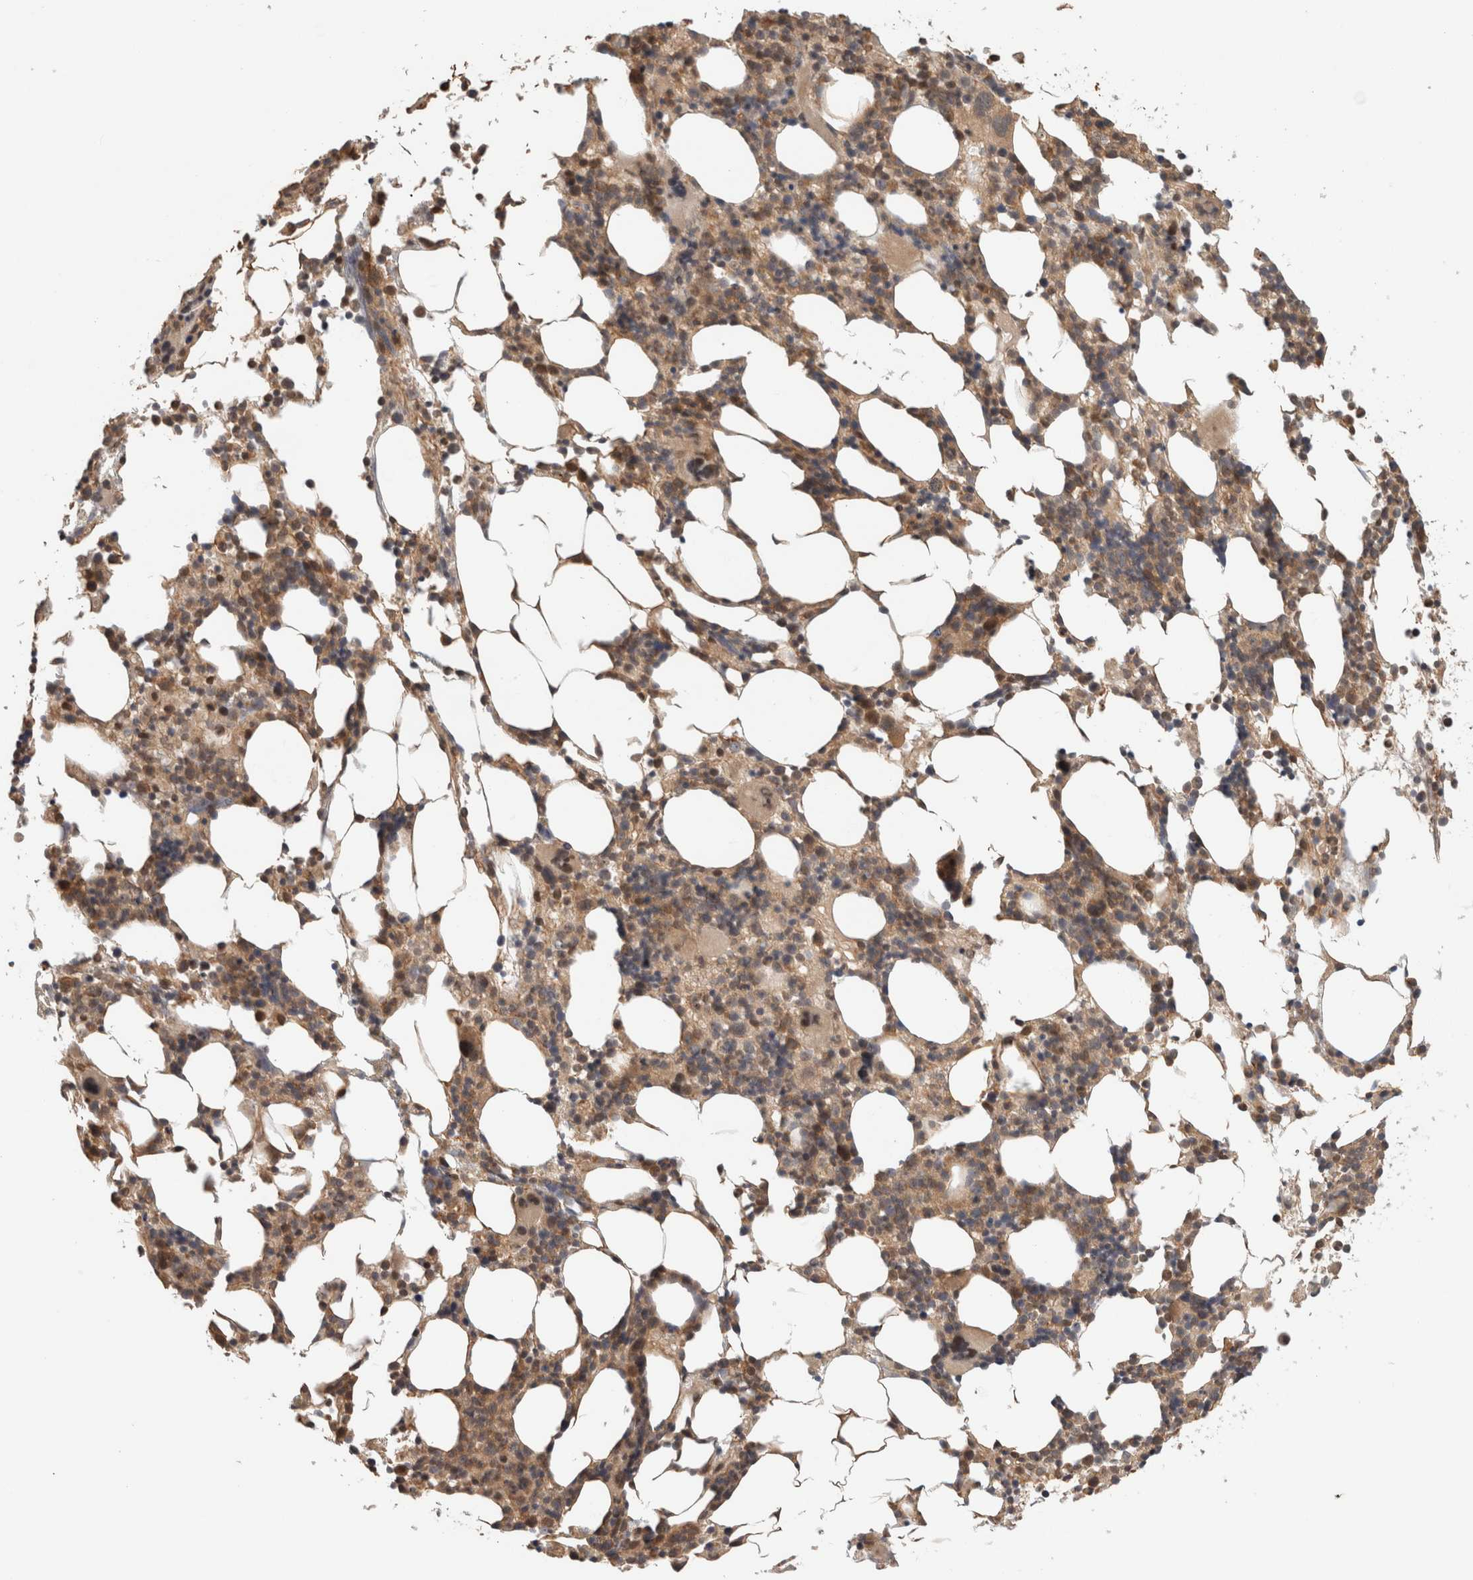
{"staining": {"intensity": "moderate", "quantity": ">75%", "location": "cytoplasmic/membranous"}, "tissue": "bone marrow", "cell_type": "Hematopoietic cells", "image_type": "normal", "snomed": [{"axis": "morphology", "description": "Normal tissue, NOS"}, {"axis": "morphology", "description": "Inflammation, NOS"}, {"axis": "topography", "description": "Bone marrow"}], "caption": "An immunohistochemistry histopathology image of benign tissue is shown. Protein staining in brown highlights moderate cytoplasmic/membranous positivity in bone marrow within hematopoietic cells.", "gene": "OTUD6B", "patient": {"sex": "male", "age": 55}}